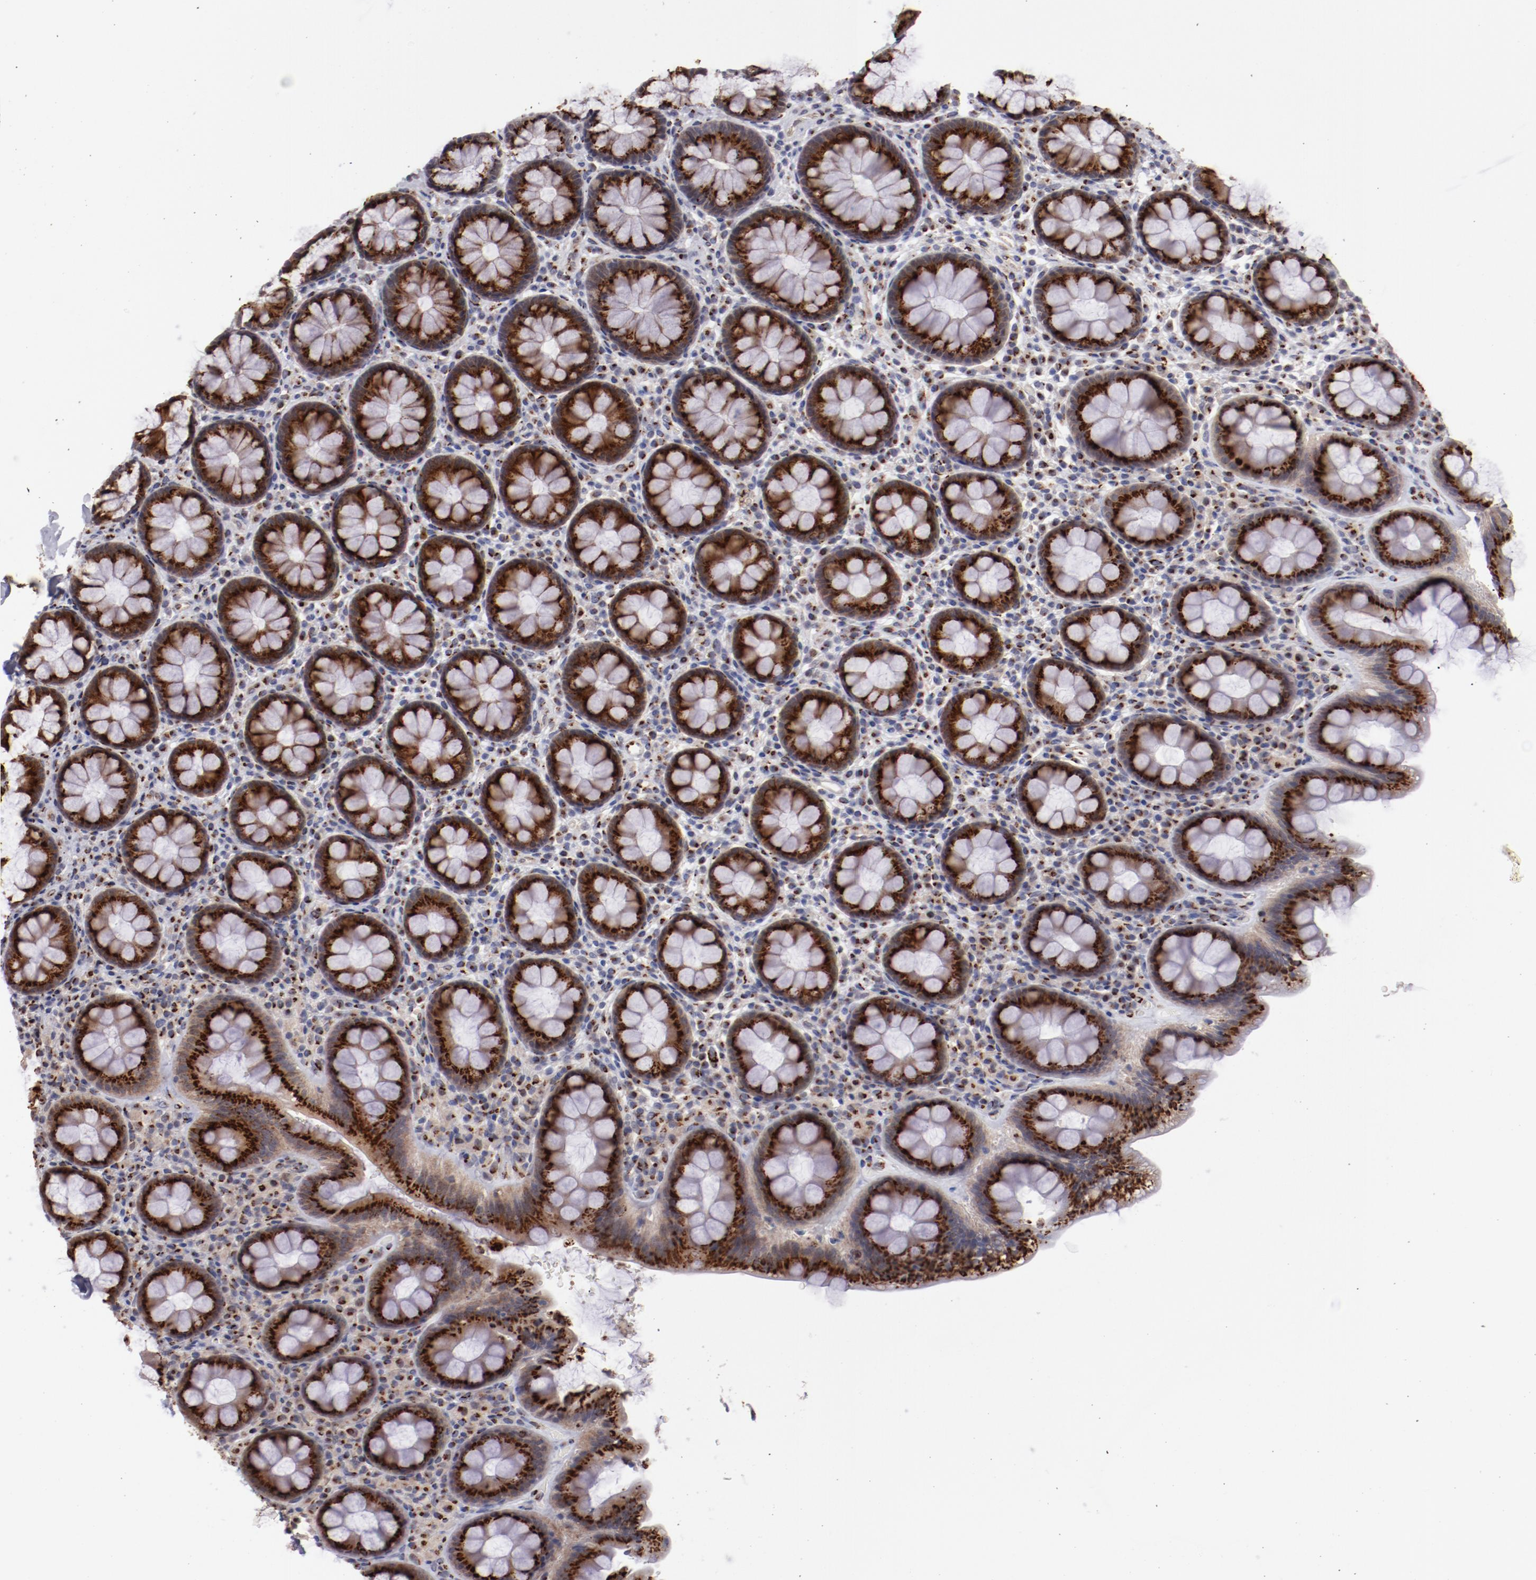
{"staining": {"intensity": "strong", "quantity": ">75%", "location": "cytoplasmic/membranous"}, "tissue": "rectum", "cell_type": "Glandular cells", "image_type": "normal", "snomed": [{"axis": "morphology", "description": "Normal tissue, NOS"}, {"axis": "topography", "description": "Rectum"}], "caption": "A brown stain shows strong cytoplasmic/membranous staining of a protein in glandular cells of unremarkable rectum.", "gene": "GOLIM4", "patient": {"sex": "male", "age": 92}}